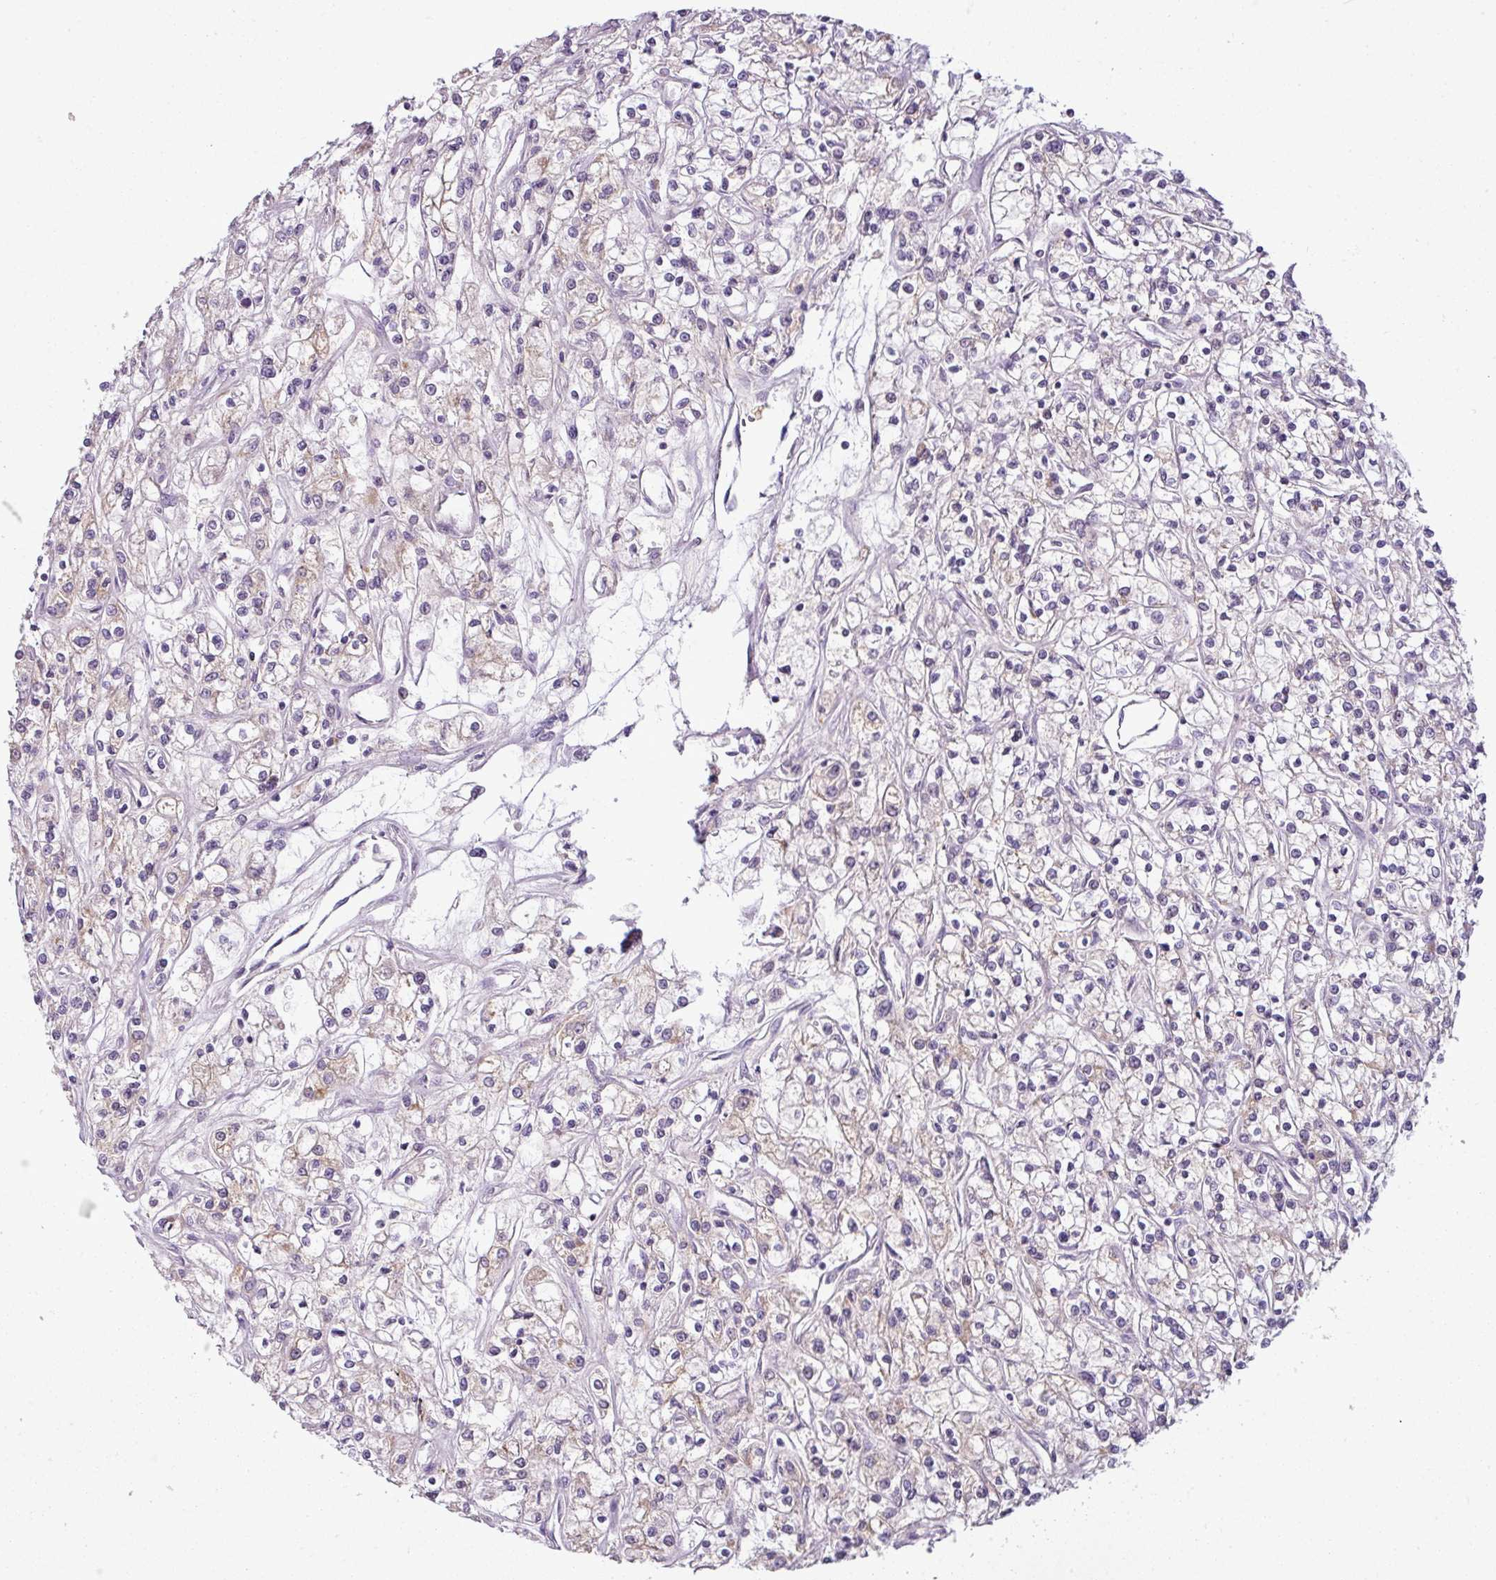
{"staining": {"intensity": "negative", "quantity": "none", "location": "none"}, "tissue": "renal cancer", "cell_type": "Tumor cells", "image_type": "cancer", "snomed": [{"axis": "morphology", "description": "Adenocarcinoma, NOS"}, {"axis": "topography", "description": "Kidney"}], "caption": "Immunohistochemical staining of human renal adenocarcinoma reveals no significant expression in tumor cells.", "gene": "DERPC", "patient": {"sex": "female", "age": 59}}